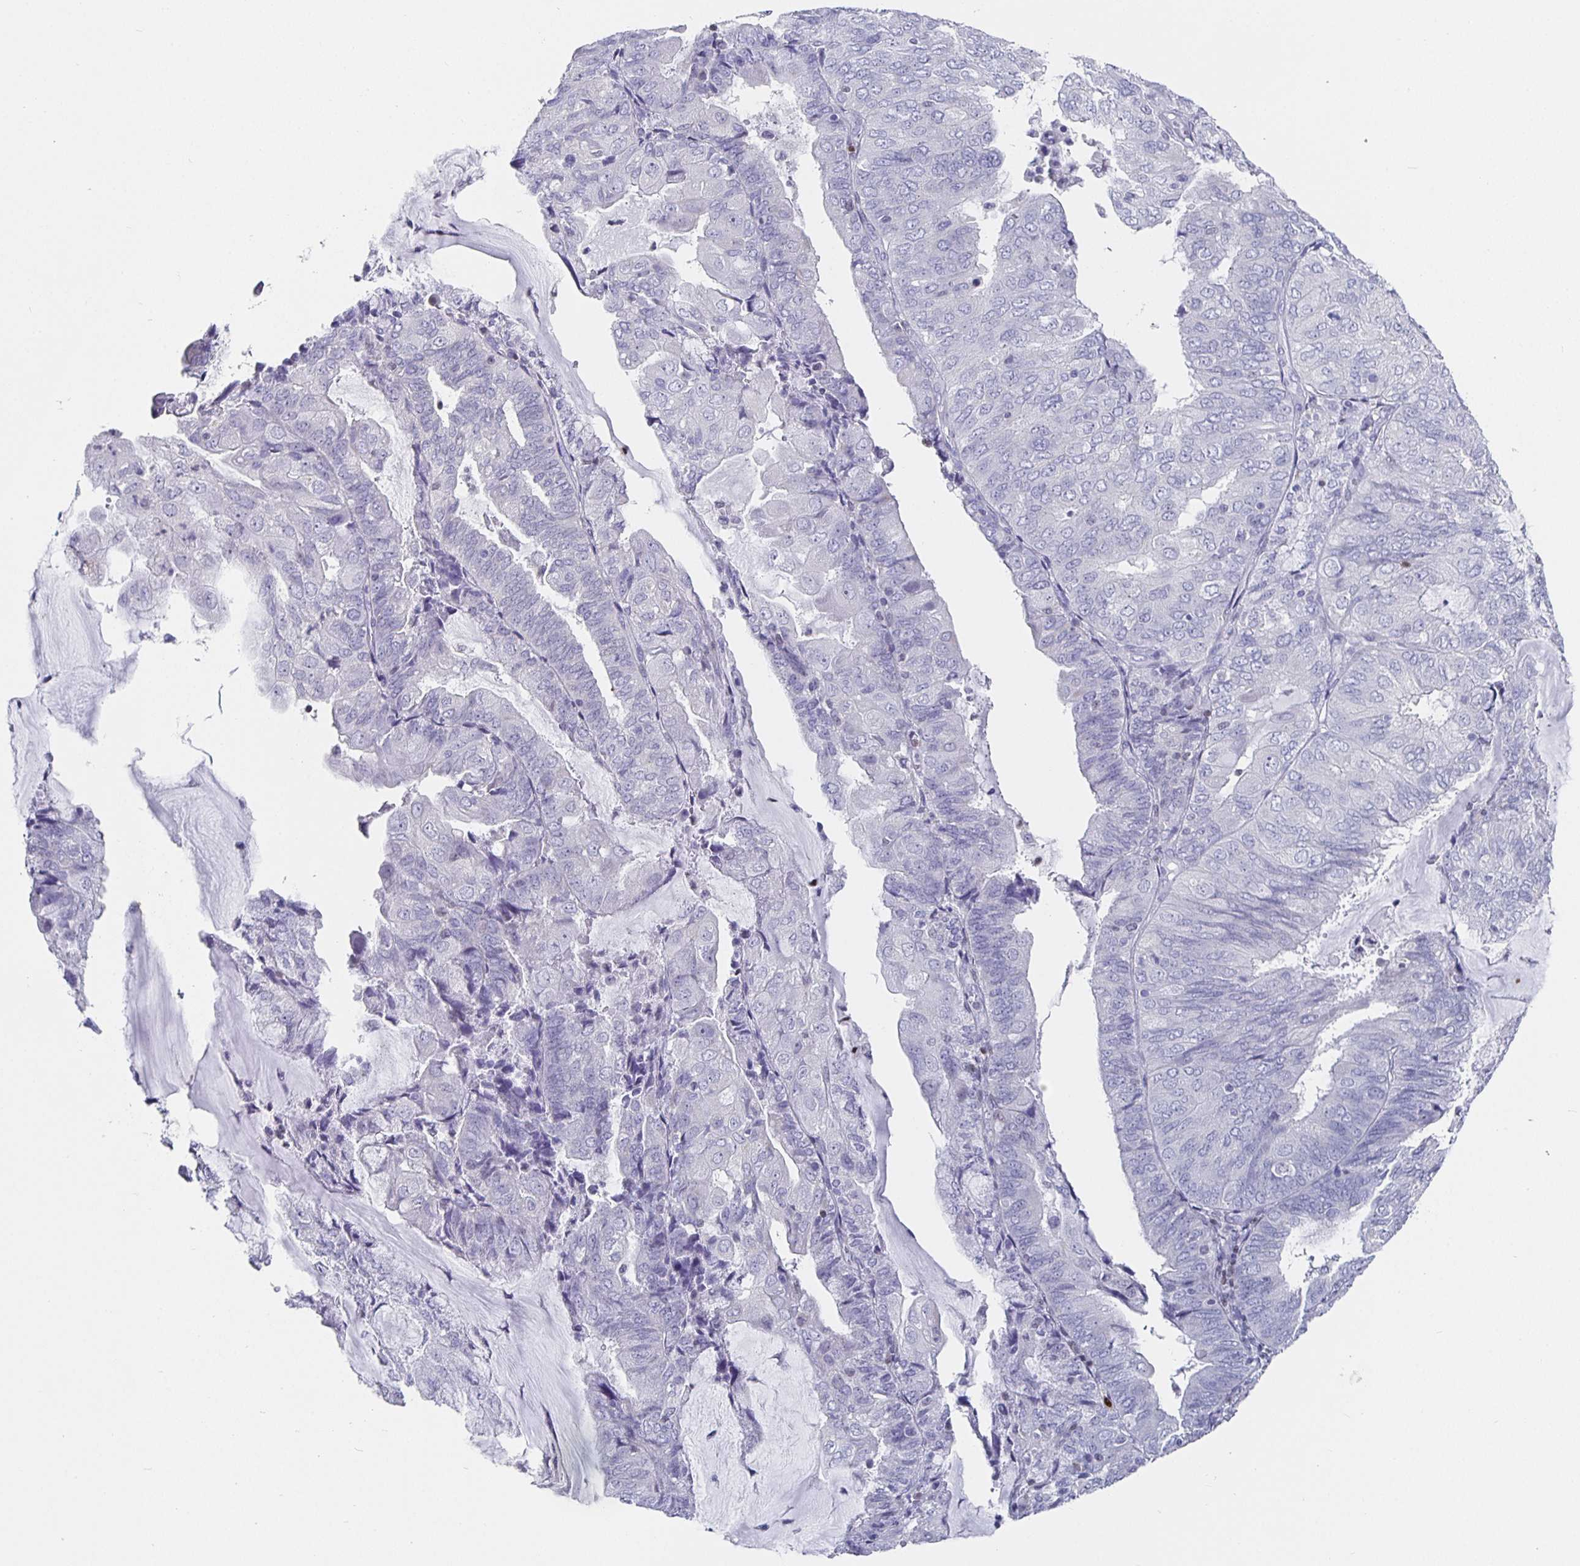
{"staining": {"intensity": "negative", "quantity": "none", "location": "none"}, "tissue": "endometrial cancer", "cell_type": "Tumor cells", "image_type": "cancer", "snomed": [{"axis": "morphology", "description": "Adenocarcinoma, NOS"}, {"axis": "topography", "description": "Endometrium"}], "caption": "This micrograph is of endometrial adenocarcinoma stained with IHC to label a protein in brown with the nuclei are counter-stained blue. There is no staining in tumor cells.", "gene": "RUNX2", "patient": {"sex": "female", "age": 81}}